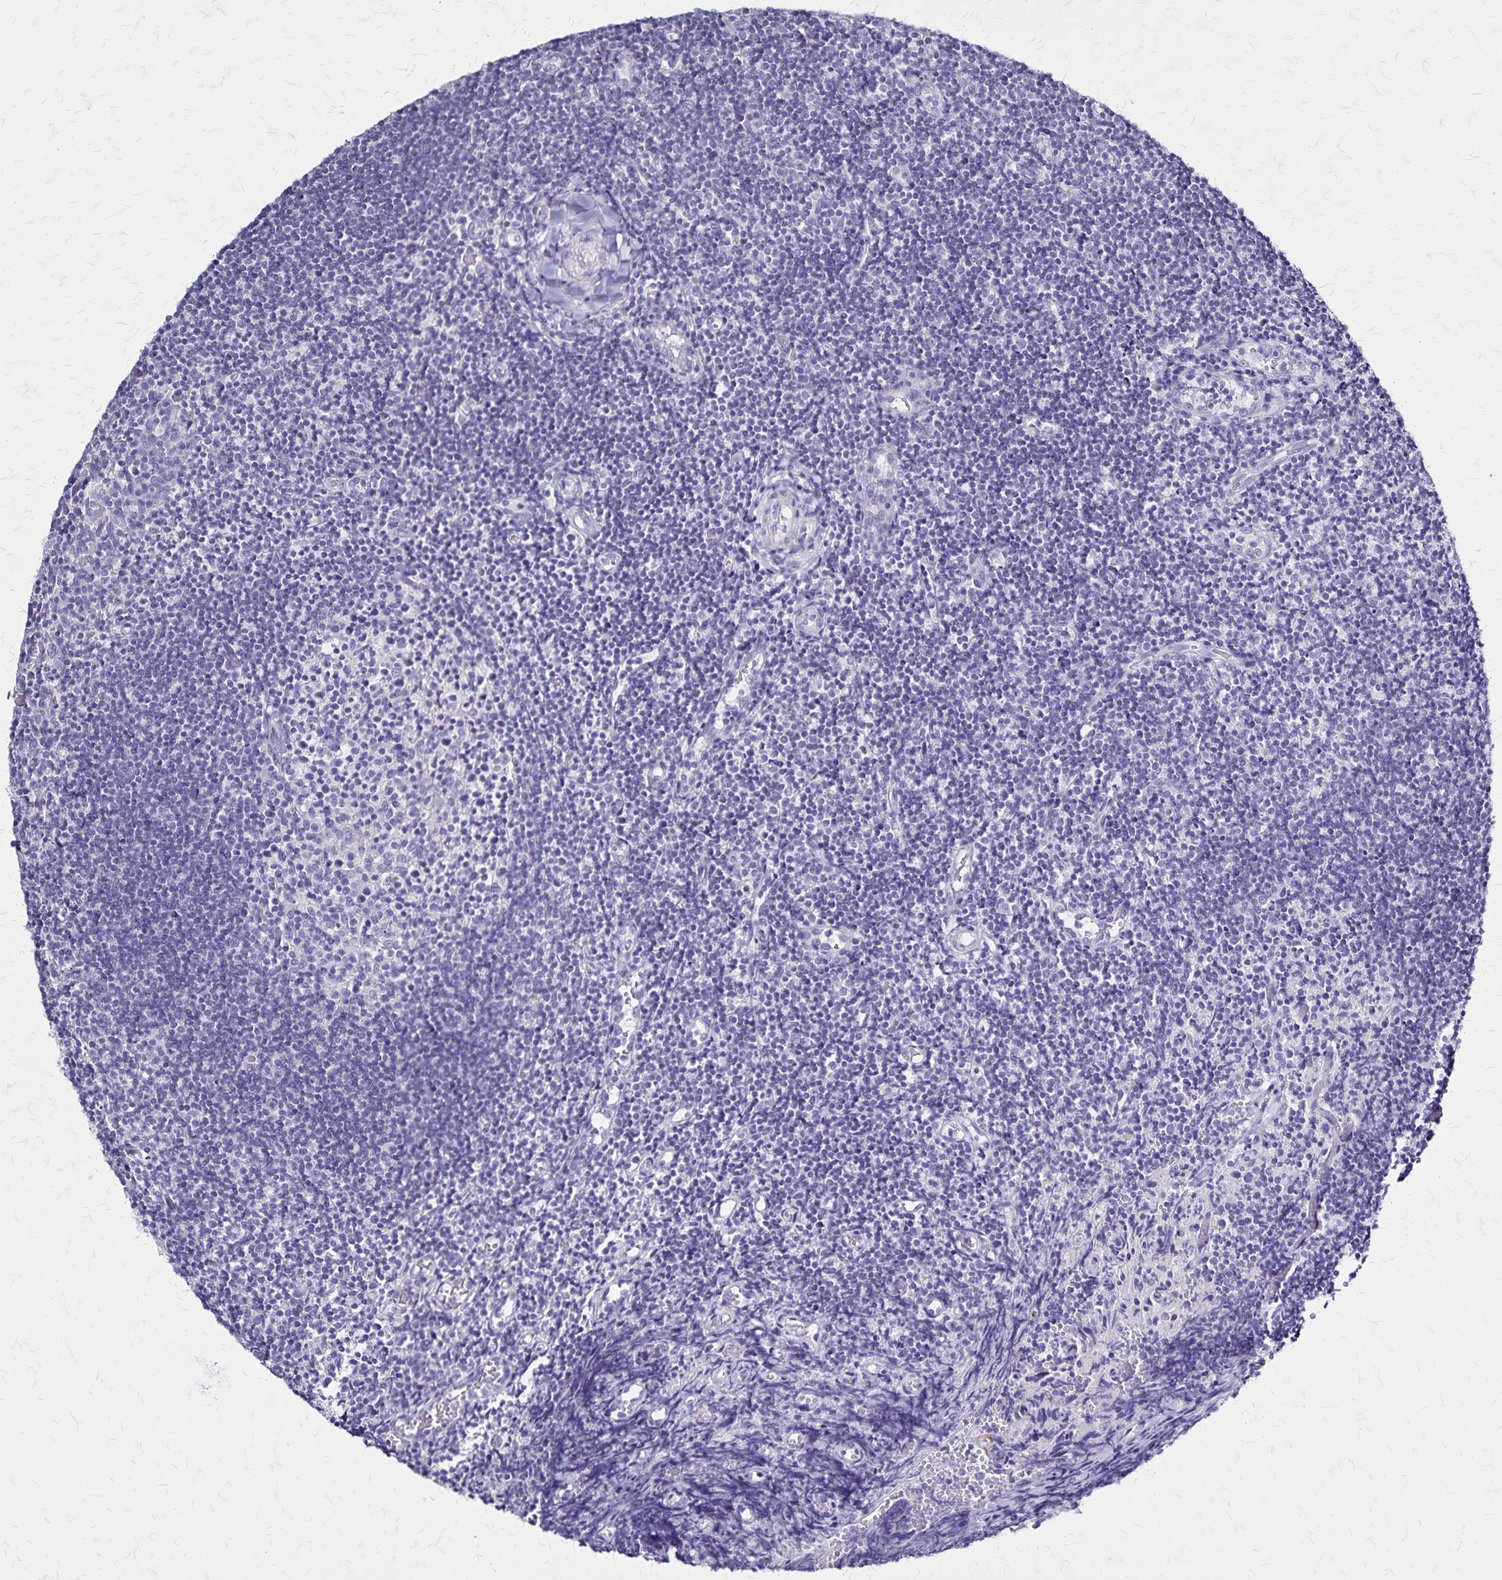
{"staining": {"intensity": "negative", "quantity": "none", "location": "none"}, "tissue": "tonsil", "cell_type": "Germinal center cells", "image_type": "normal", "snomed": [{"axis": "morphology", "description": "Normal tissue, NOS"}, {"axis": "topography", "description": "Tonsil"}], "caption": "DAB immunohistochemical staining of benign tonsil demonstrates no significant staining in germinal center cells. The staining is performed using DAB brown chromogen with nuclei counter-stained in using hematoxylin.", "gene": "PLXNA4", "patient": {"sex": "female", "age": 10}}